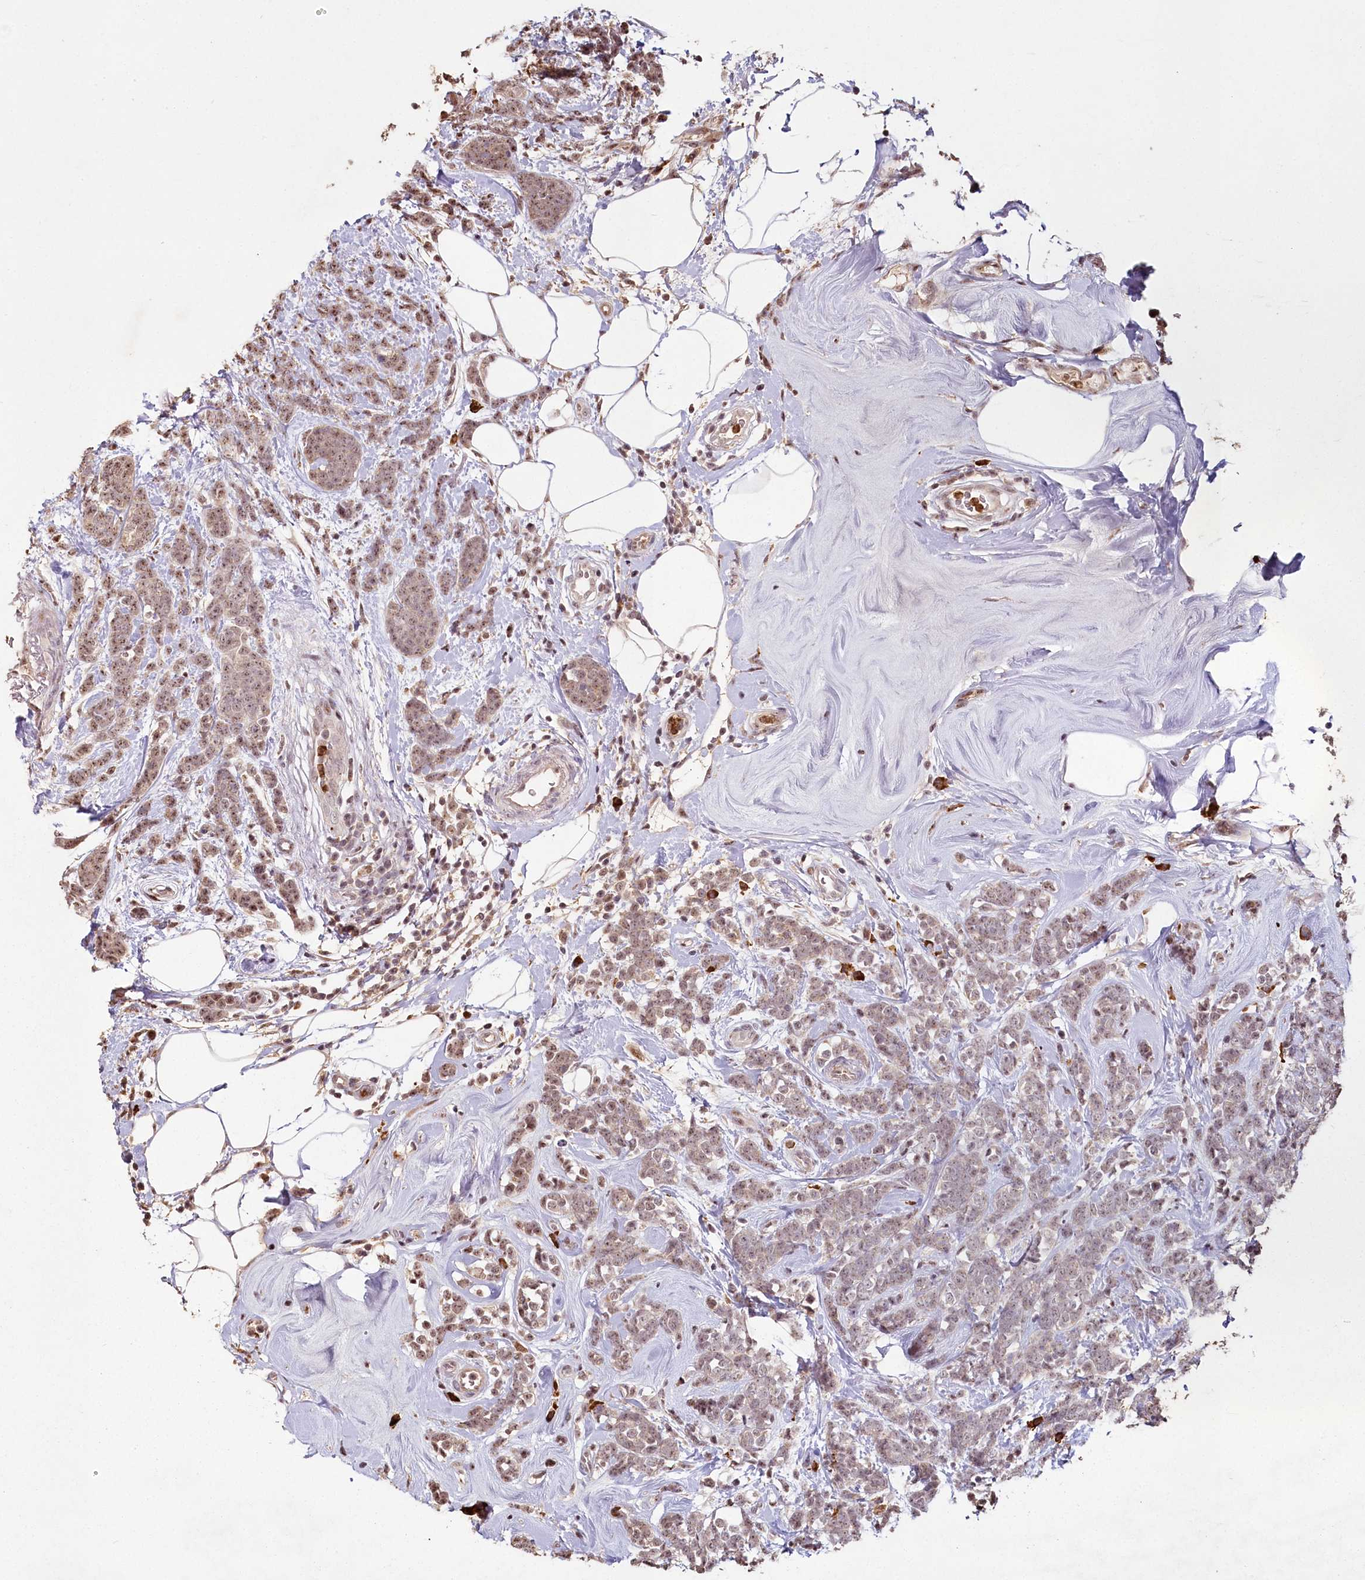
{"staining": {"intensity": "weak", "quantity": ">75%", "location": "nuclear"}, "tissue": "breast cancer", "cell_type": "Tumor cells", "image_type": "cancer", "snomed": [{"axis": "morphology", "description": "Lobular carcinoma"}, {"axis": "topography", "description": "Breast"}], "caption": "Breast lobular carcinoma stained with DAB (3,3'-diaminobenzidine) IHC exhibits low levels of weak nuclear expression in about >75% of tumor cells. The protein of interest is shown in brown color, while the nuclei are stained blue.", "gene": "PYROXD1", "patient": {"sex": "female", "age": 58}}